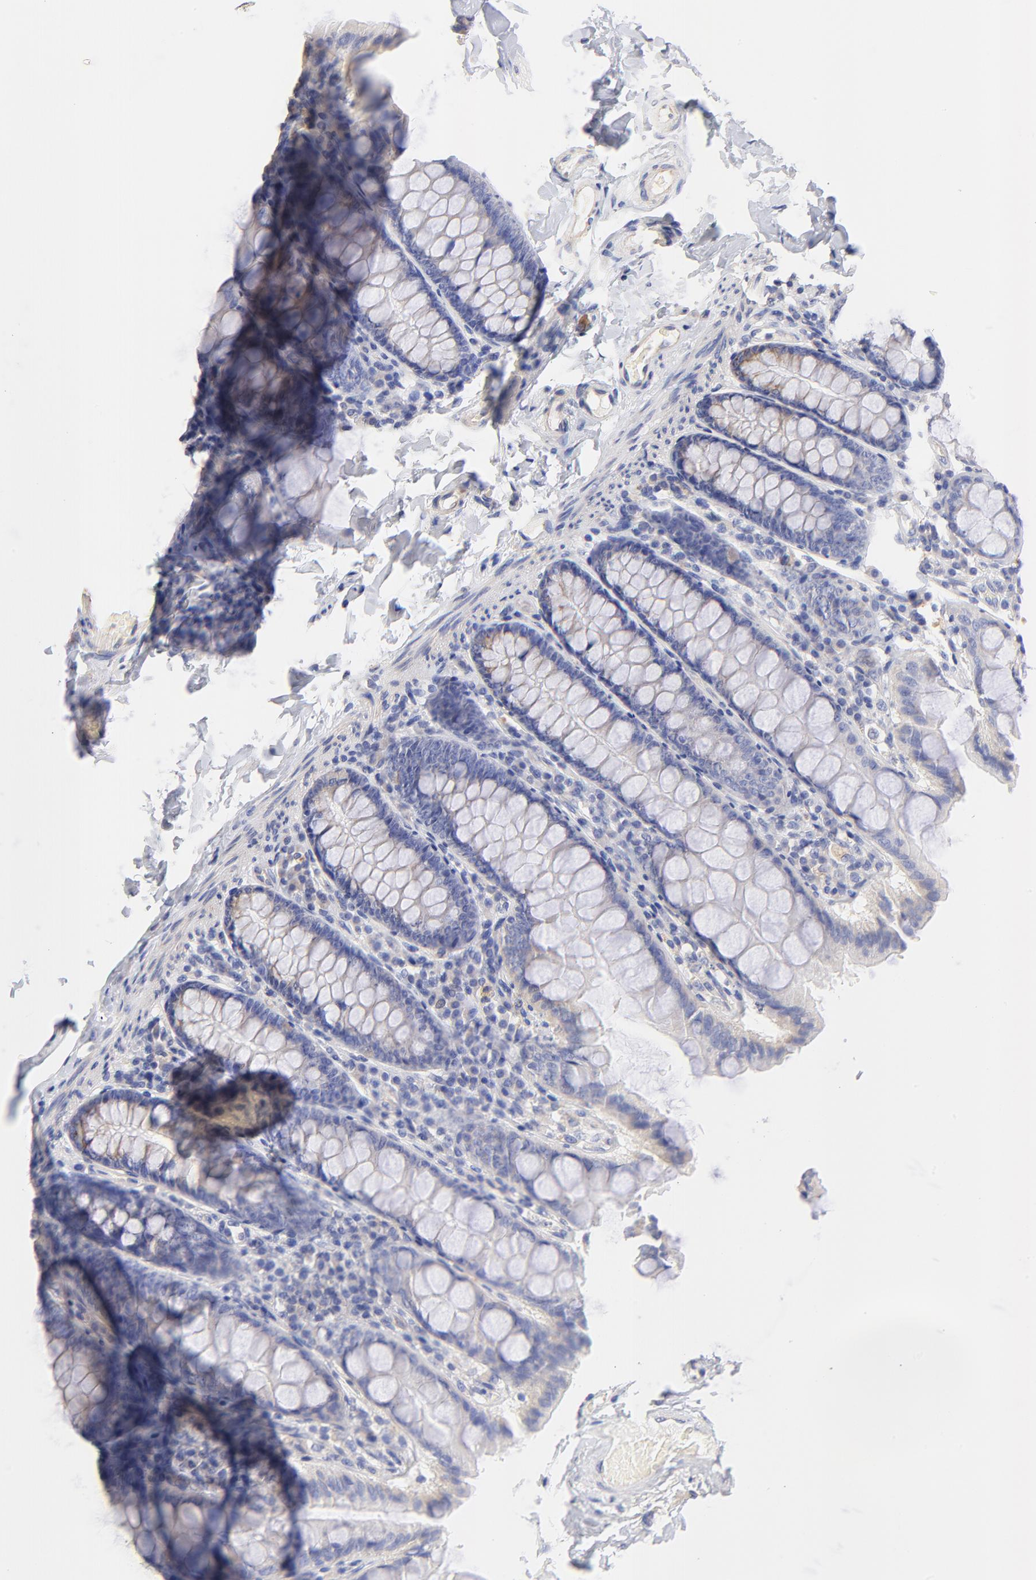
{"staining": {"intensity": "negative", "quantity": "none", "location": "none"}, "tissue": "colon", "cell_type": "Endothelial cells", "image_type": "normal", "snomed": [{"axis": "morphology", "description": "Normal tissue, NOS"}, {"axis": "topography", "description": "Colon"}], "caption": "Immunohistochemical staining of unremarkable colon displays no significant expression in endothelial cells. (Immunohistochemistry, brightfield microscopy, high magnification).", "gene": "HS3ST1", "patient": {"sex": "female", "age": 61}}